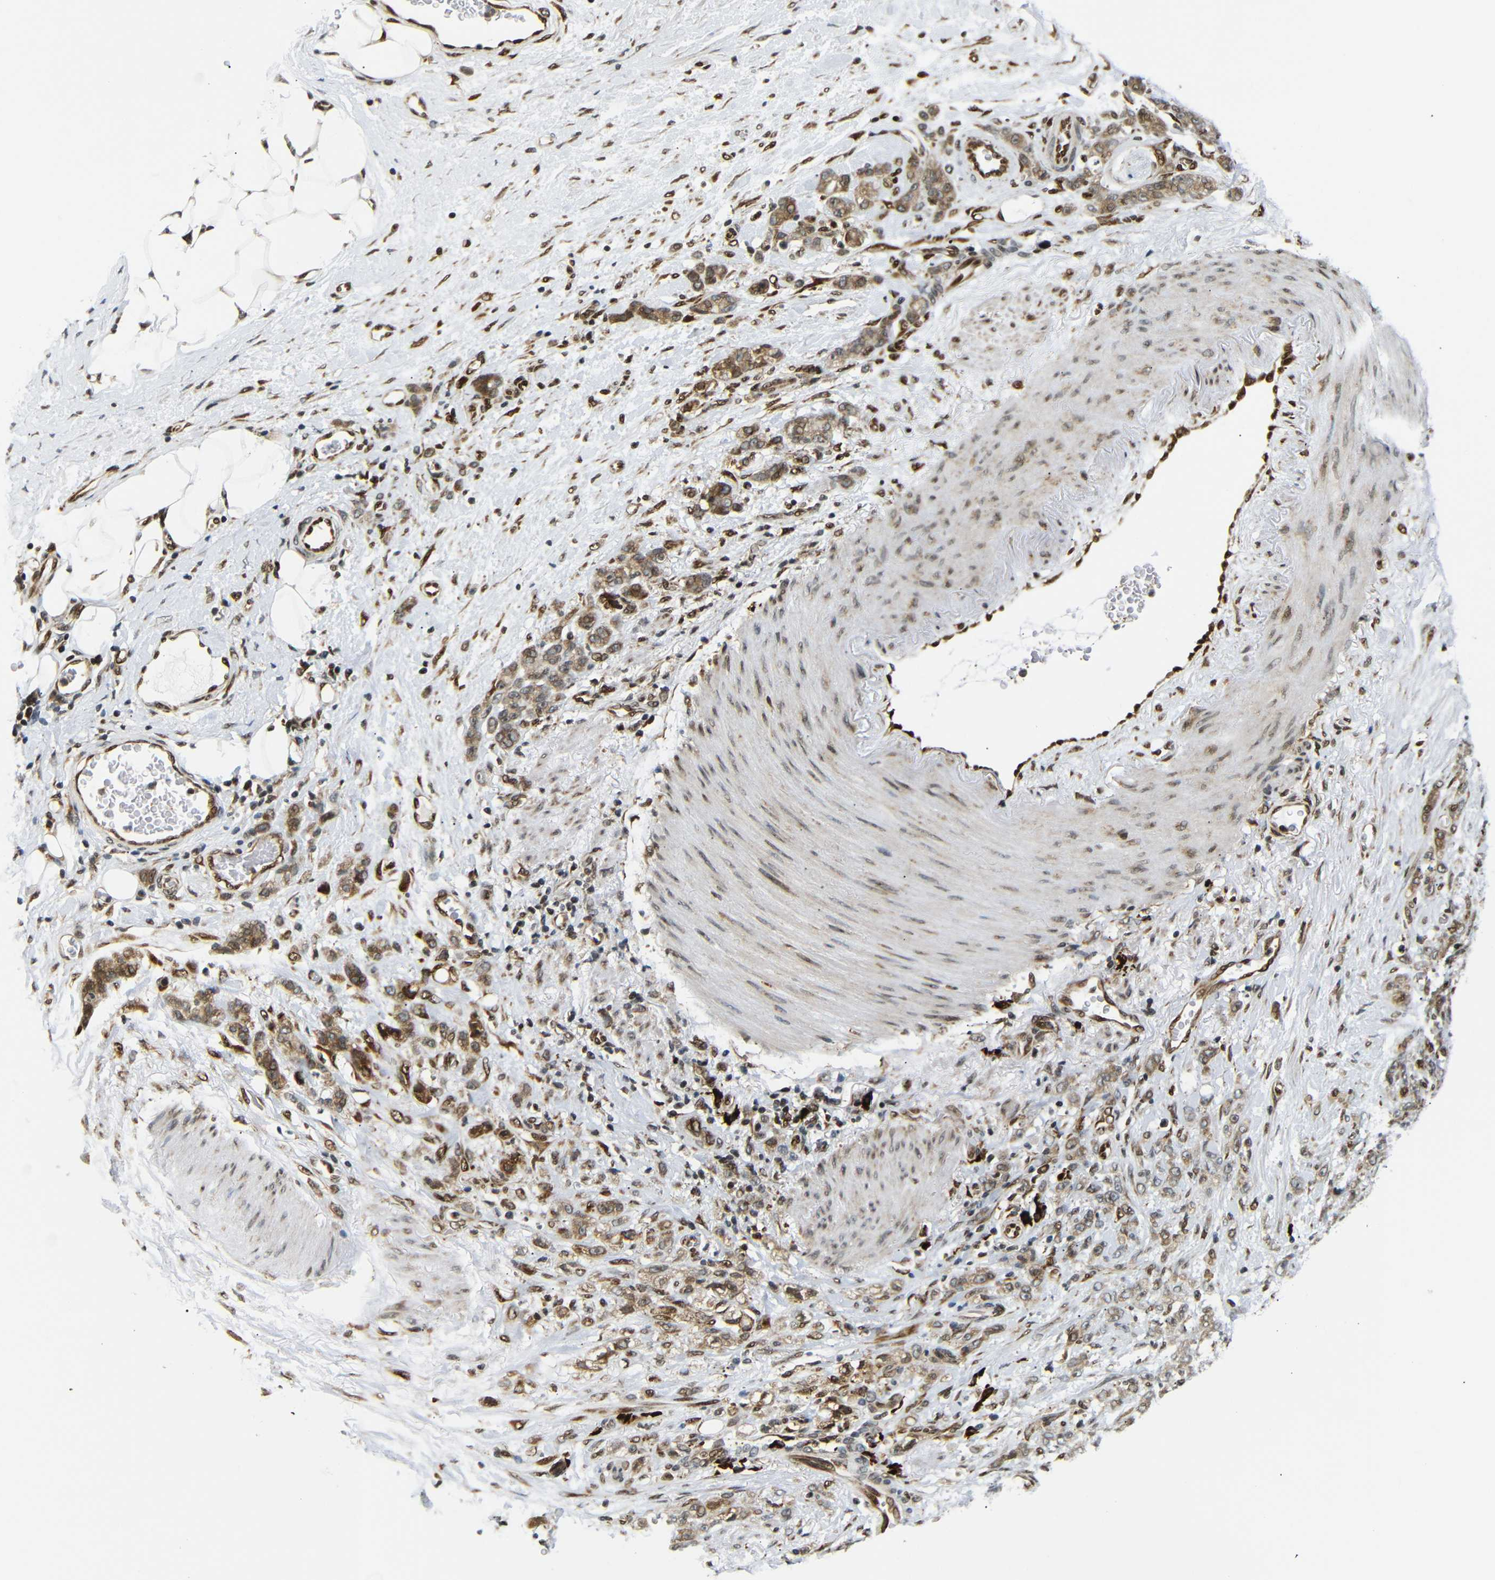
{"staining": {"intensity": "moderate", "quantity": ">75%", "location": "cytoplasmic/membranous"}, "tissue": "stomach cancer", "cell_type": "Tumor cells", "image_type": "cancer", "snomed": [{"axis": "morphology", "description": "Adenocarcinoma, NOS"}, {"axis": "topography", "description": "Stomach"}], "caption": "DAB immunohistochemical staining of human adenocarcinoma (stomach) shows moderate cytoplasmic/membranous protein positivity in about >75% of tumor cells. The protein is shown in brown color, while the nuclei are stained blue.", "gene": "SPCS2", "patient": {"sex": "male", "age": 82}}